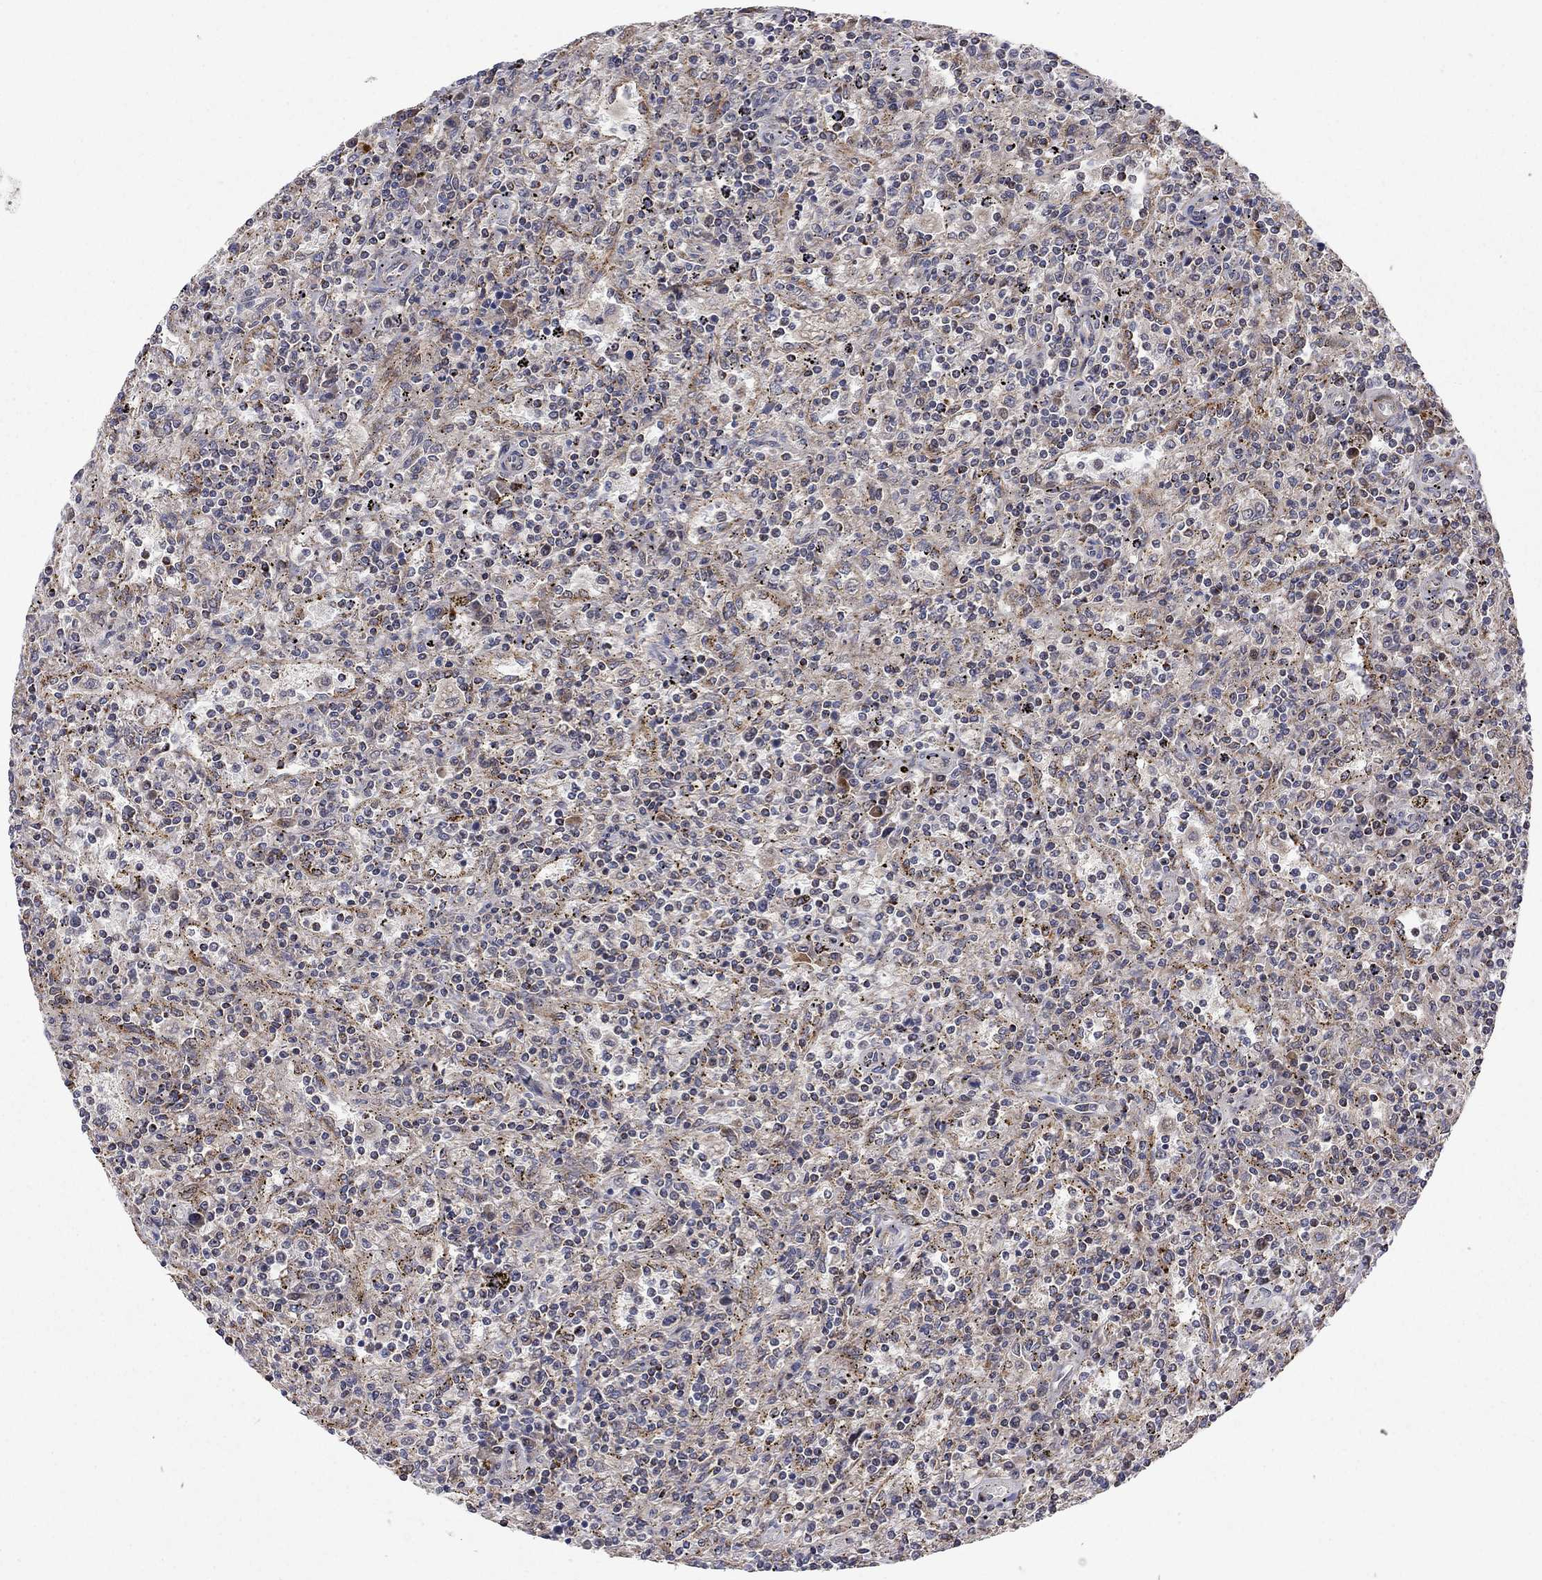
{"staining": {"intensity": "negative", "quantity": "none", "location": "none"}, "tissue": "lymphoma", "cell_type": "Tumor cells", "image_type": "cancer", "snomed": [{"axis": "morphology", "description": "Malignant lymphoma, non-Hodgkin's type, Low grade"}, {"axis": "topography", "description": "Spleen"}], "caption": "IHC photomicrograph of neoplastic tissue: human low-grade malignant lymphoma, non-Hodgkin's type stained with DAB (3,3'-diaminobenzidine) shows no significant protein staining in tumor cells.", "gene": "IDS", "patient": {"sex": "male", "age": 62}}